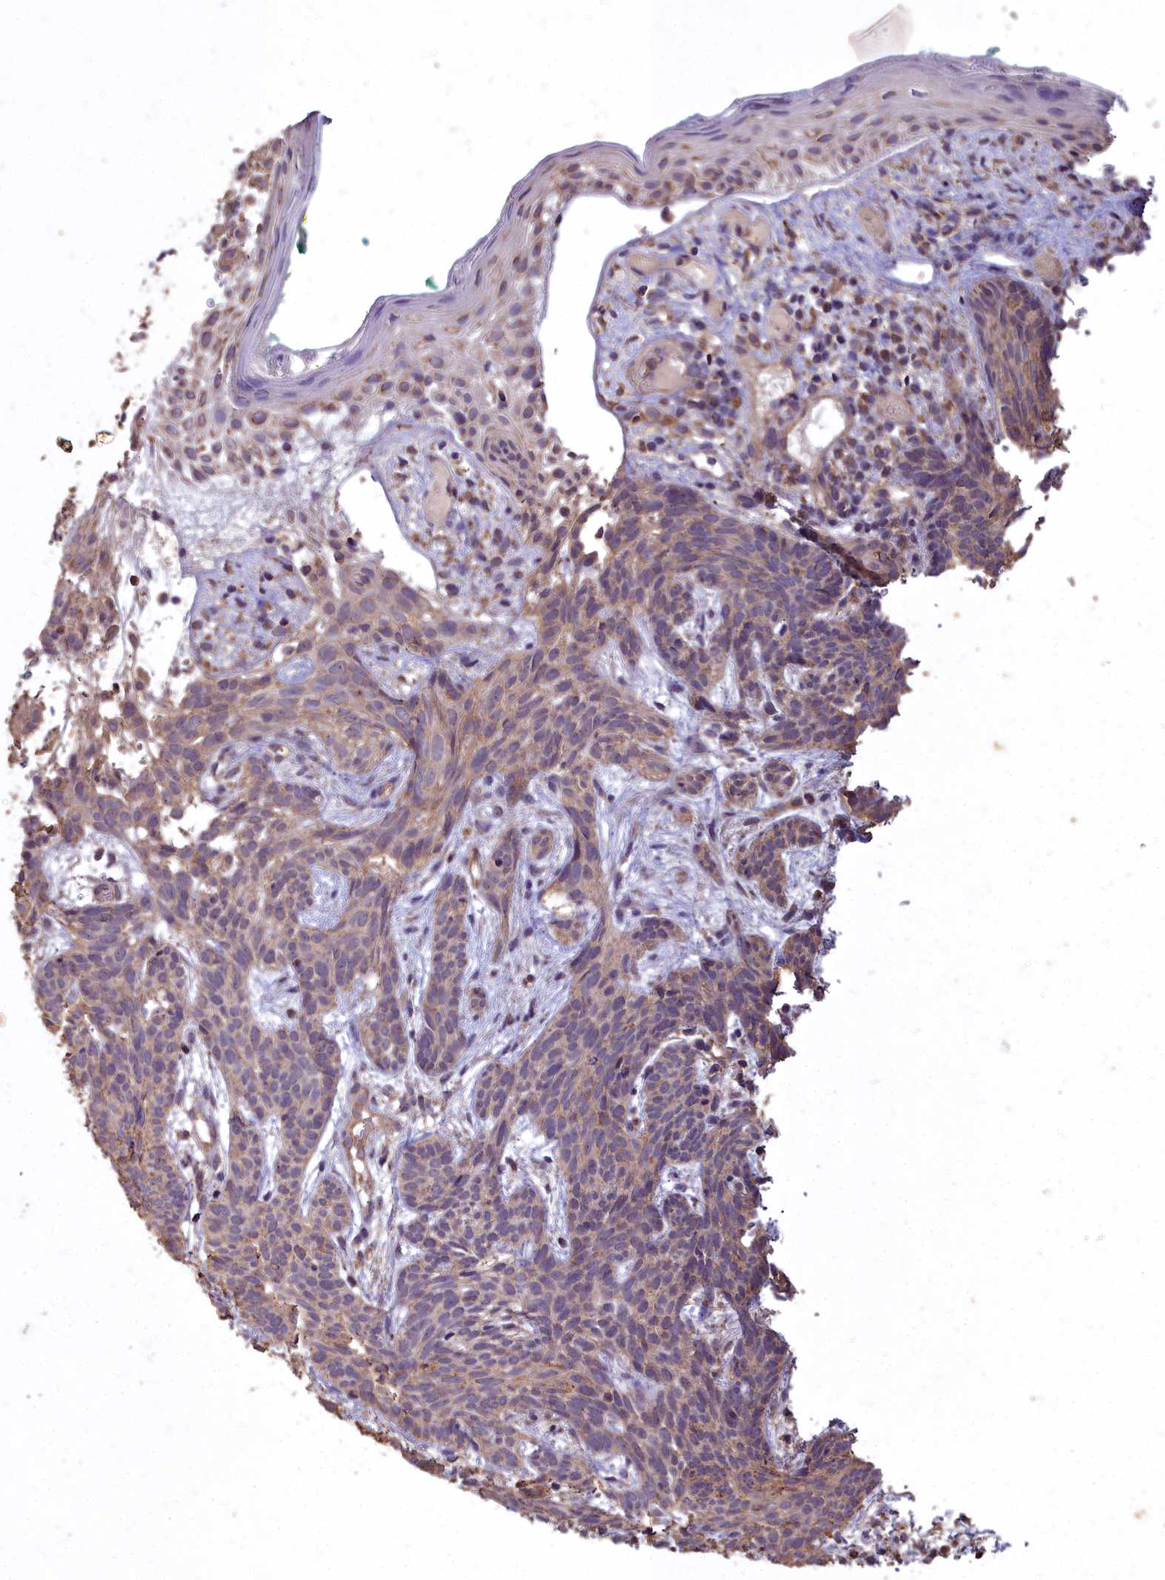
{"staining": {"intensity": "weak", "quantity": "<25%", "location": "cytoplasmic/membranous"}, "tissue": "skin cancer", "cell_type": "Tumor cells", "image_type": "cancer", "snomed": [{"axis": "morphology", "description": "Basal cell carcinoma"}, {"axis": "topography", "description": "Skin"}], "caption": "Immunohistochemistry photomicrograph of human basal cell carcinoma (skin) stained for a protein (brown), which exhibits no staining in tumor cells. (DAB (3,3'-diaminobenzidine) immunohistochemistry (IHC), high magnification).", "gene": "CEMIP2", "patient": {"sex": "female", "age": 81}}